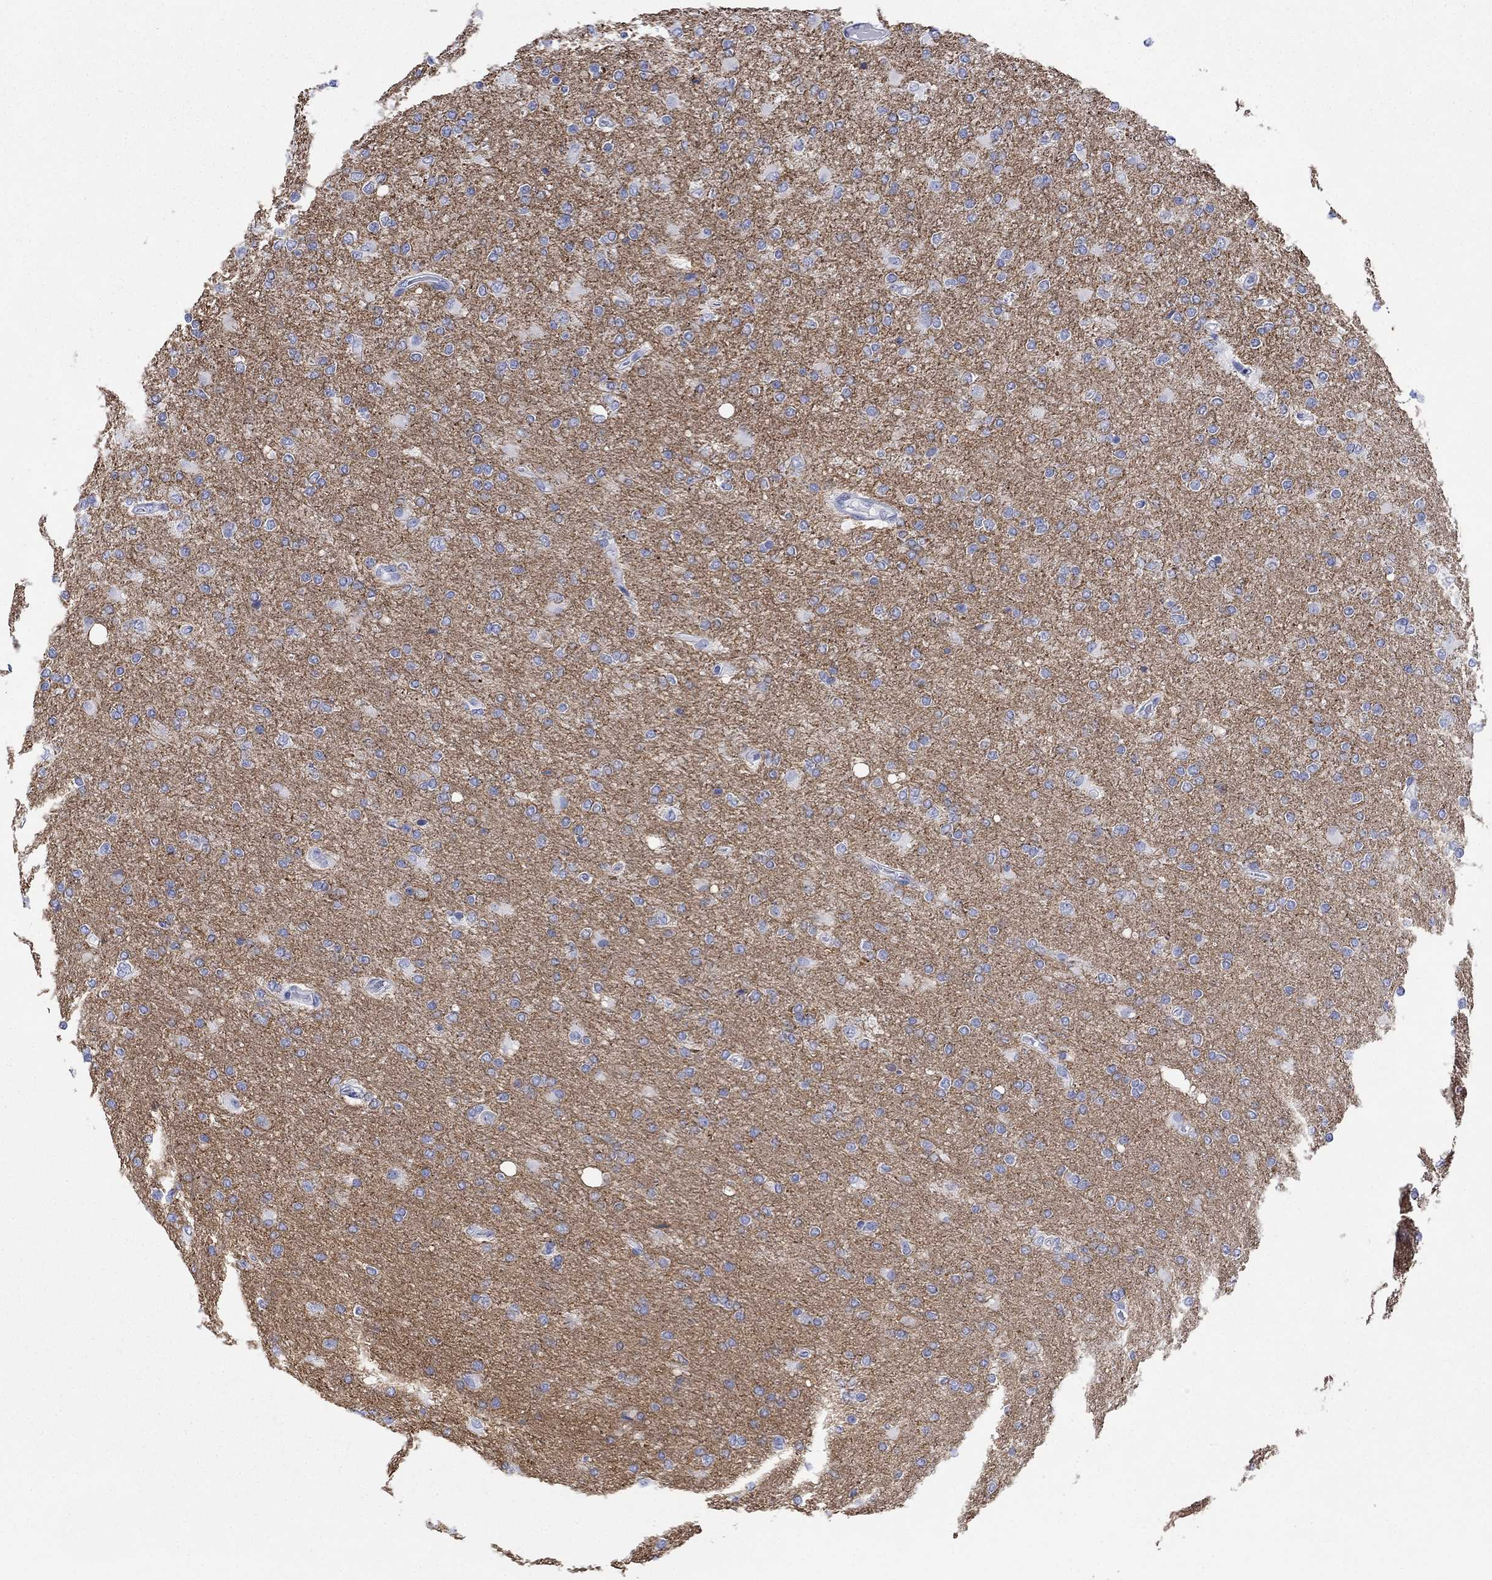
{"staining": {"intensity": "negative", "quantity": "none", "location": "none"}, "tissue": "glioma", "cell_type": "Tumor cells", "image_type": "cancer", "snomed": [{"axis": "morphology", "description": "Glioma, malignant, High grade"}, {"axis": "topography", "description": "Cerebral cortex"}], "caption": "Immunohistochemical staining of human glioma demonstrates no significant positivity in tumor cells. Nuclei are stained in blue.", "gene": "ATP1B1", "patient": {"sex": "male", "age": 70}}